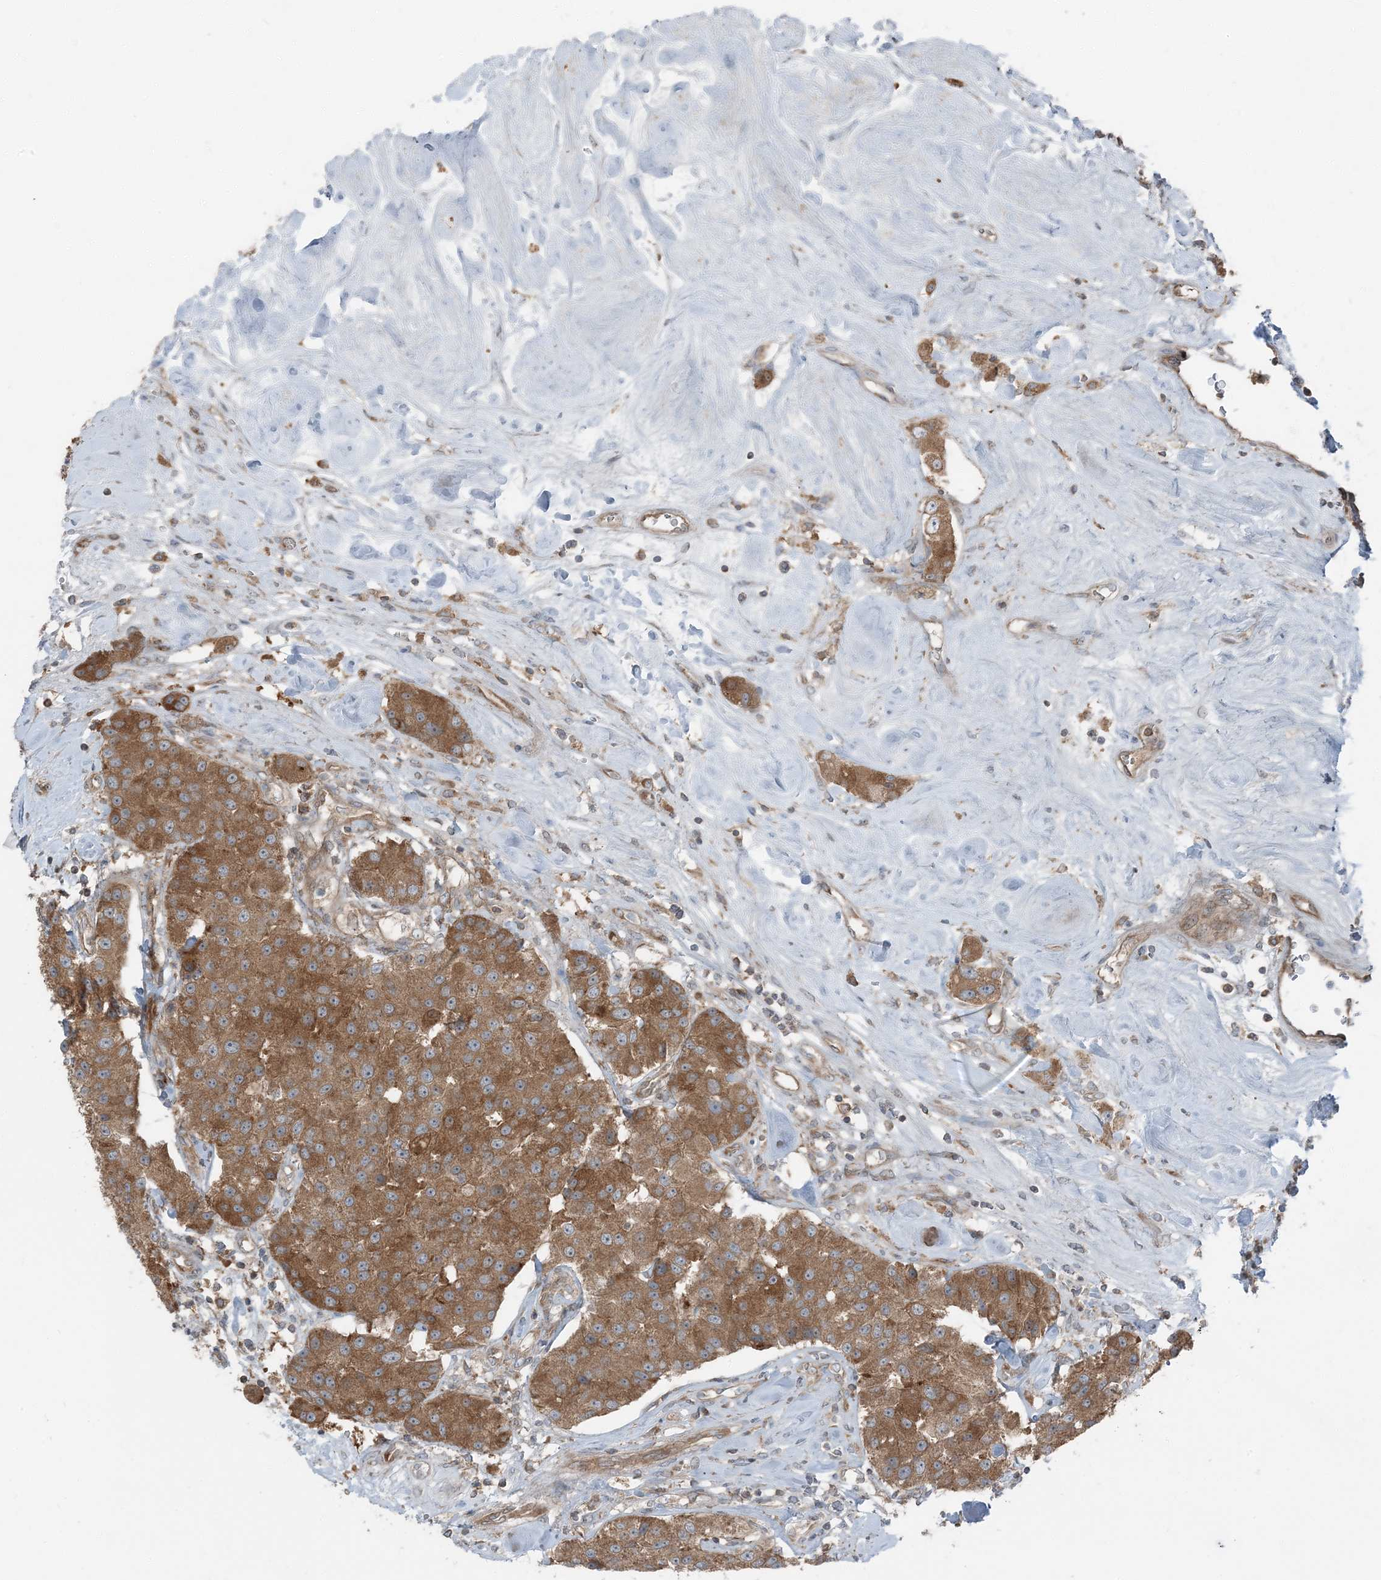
{"staining": {"intensity": "moderate", "quantity": ">75%", "location": "cytoplasmic/membranous"}, "tissue": "carcinoid", "cell_type": "Tumor cells", "image_type": "cancer", "snomed": [{"axis": "morphology", "description": "Carcinoid, malignant, NOS"}, {"axis": "topography", "description": "Pancreas"}], "caption": "Immunohistochemistry (IHC) (DAB (3,3'-diaminobenzidine)) staining of human carcinoid (malignant) shows moderate cytoplasmic/membranous protein positivity in about >75% of tumor cells.", "gene": "RAB3GAP1", "patient": {"sex": "male", "age": 41}}